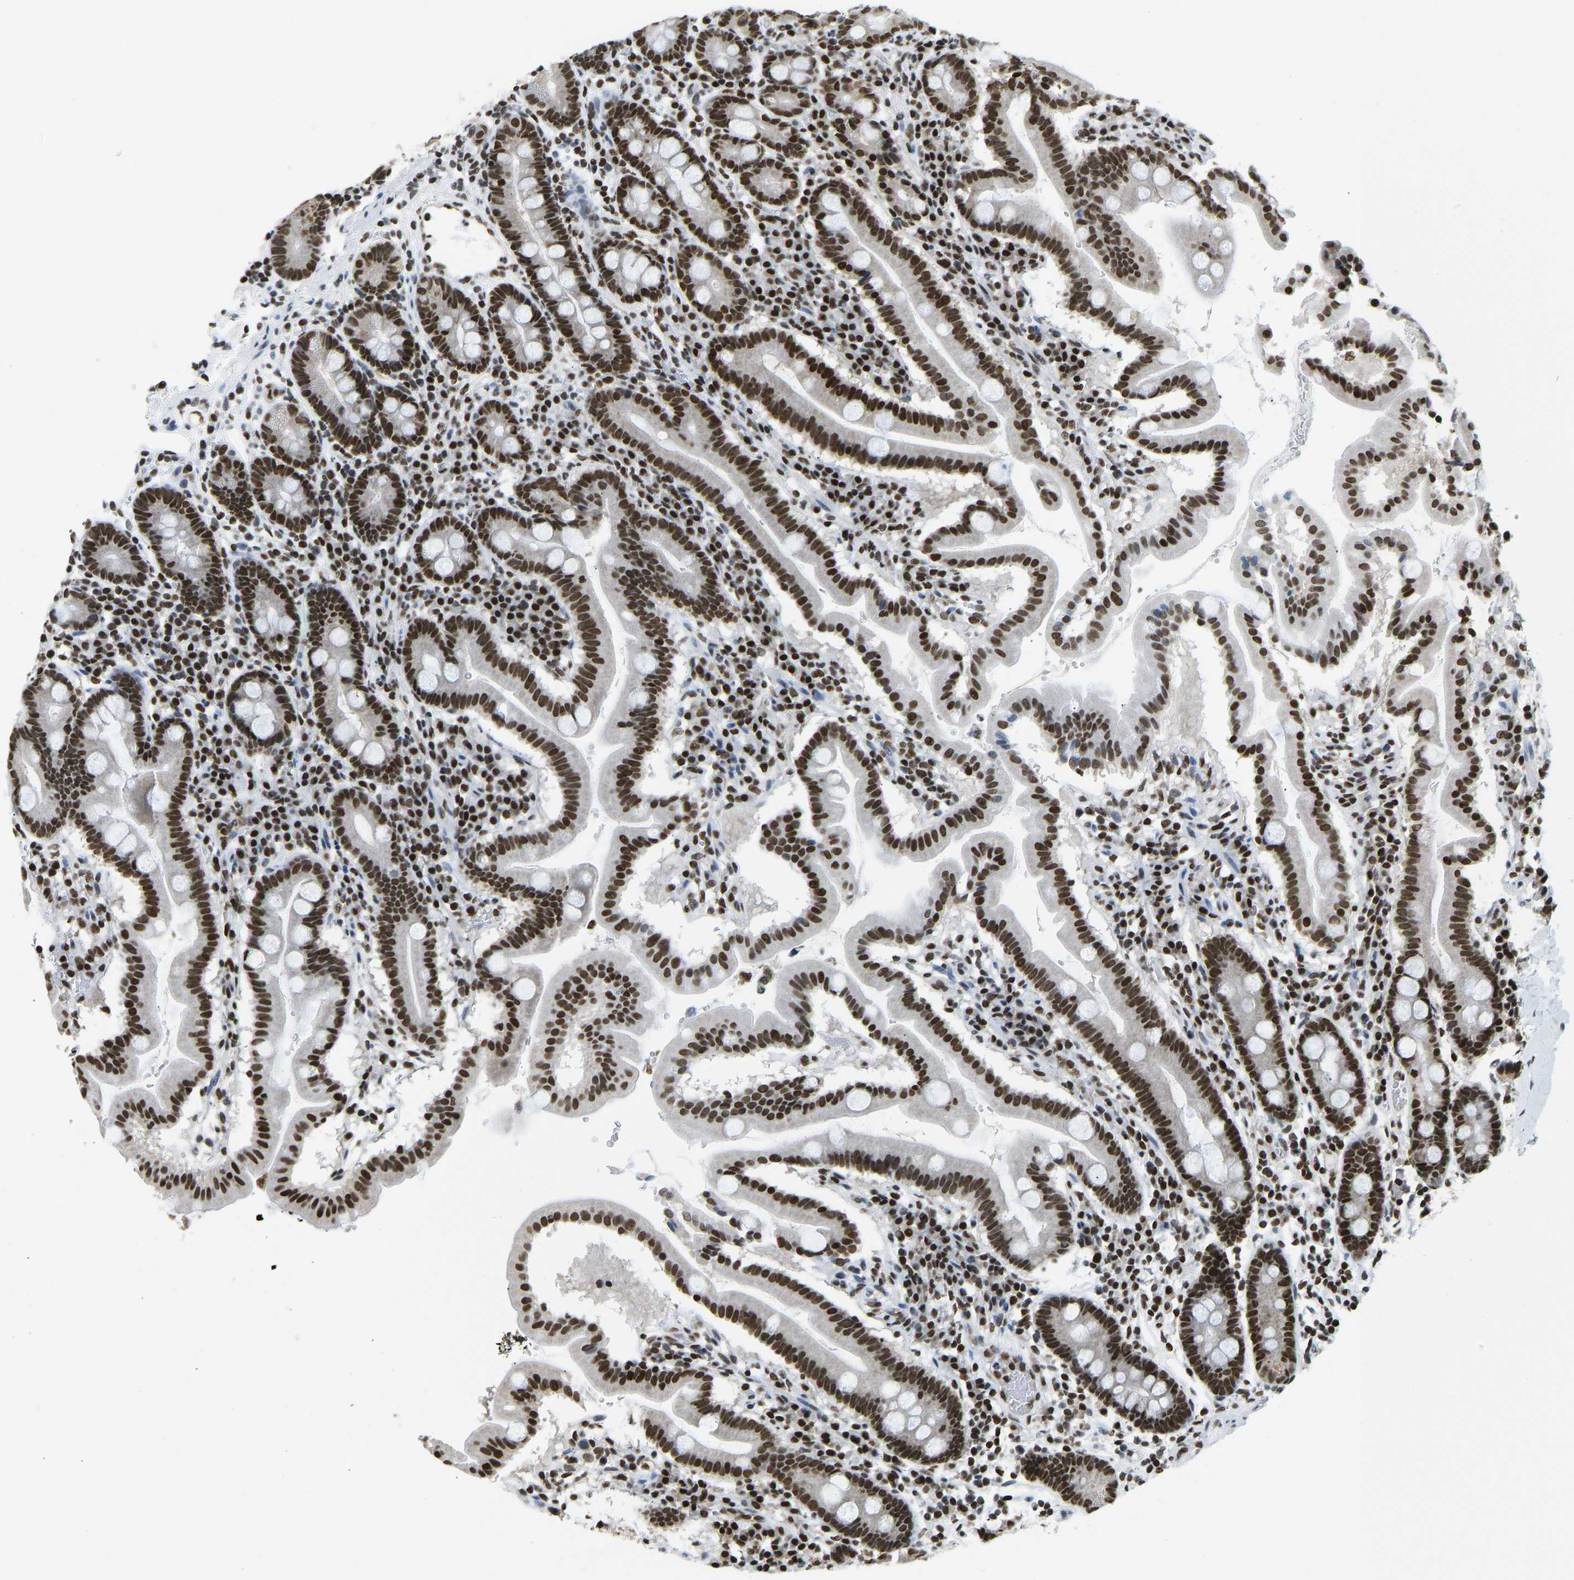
{"staining": {"intensity": "strong", "quantity": ">75%", "location": "nuclear"}, "tissue": "duodenum", "cell_type": "Glandular cells", "image_type": "normal", "snomed": [{"axis": "morphology", "description": "Normal tissue, NOS"}, {"axis": "topography", "description": "Duodenum"}], "caption": "An image of human duodenum stained for a protein demonstrates strong nuclear brown staining in glandular cells.", "gene": "ZSCAN20", "patient": {"sex": "male", "age": 50}}